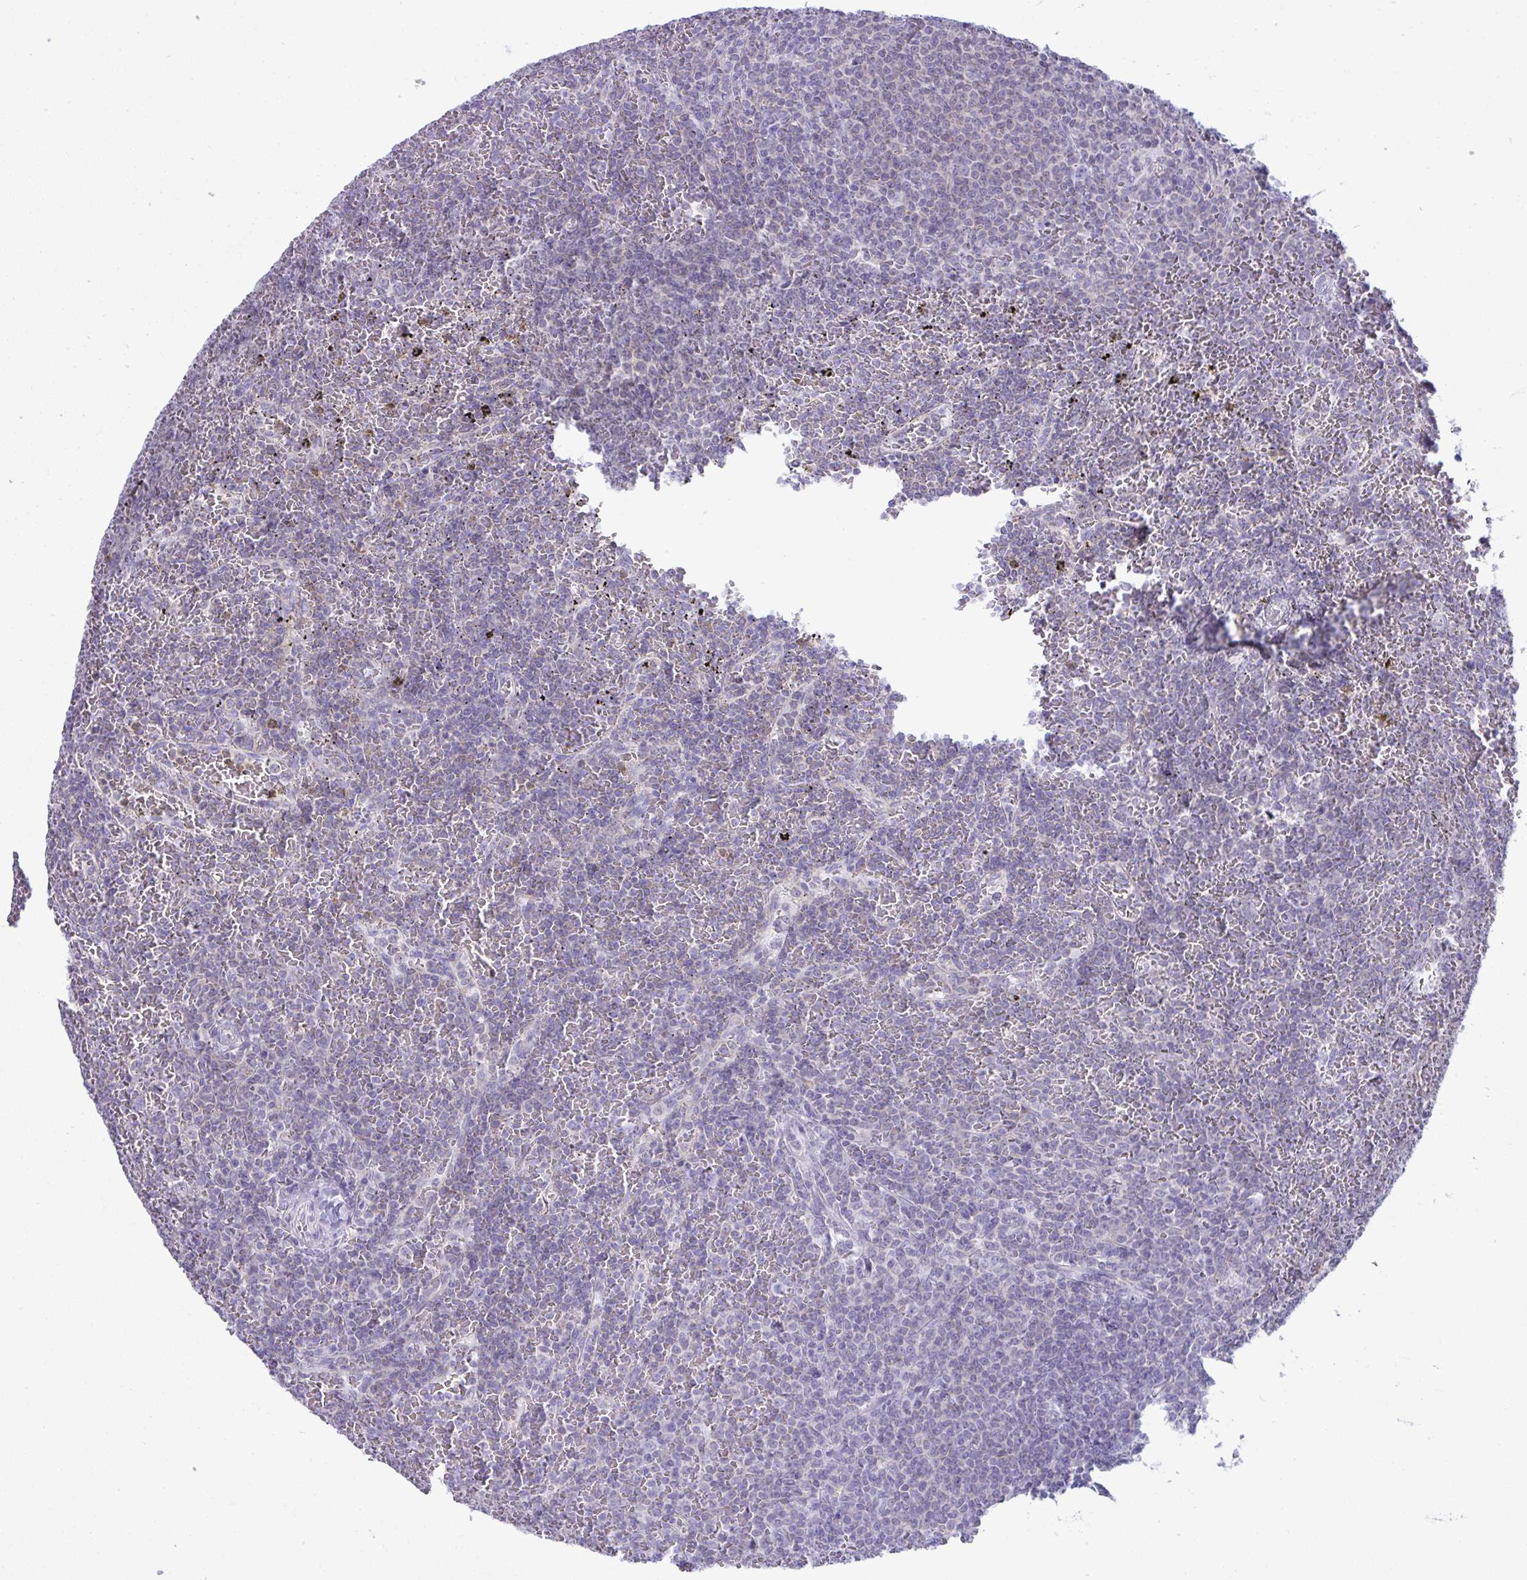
{"staining": {"intensity": "negative", "quantity": "none", "location": "none"}, "tissue": "lymphoma", "cell_type": "Tumor cells", "image_type": "cancer", "snomed": [{"axis": "morphology", "description": "Malignant lymphoma, non-Hodgkin's type, Low grade"}, {"axis": "topography", "description": "Spleen"}], "caption": "Immunohistochemical staining of human lymphoma reveals no significant staining in tumor cells.", "gene": "PLA2G12B", "patient": {"sex": "female", "age": 77}}